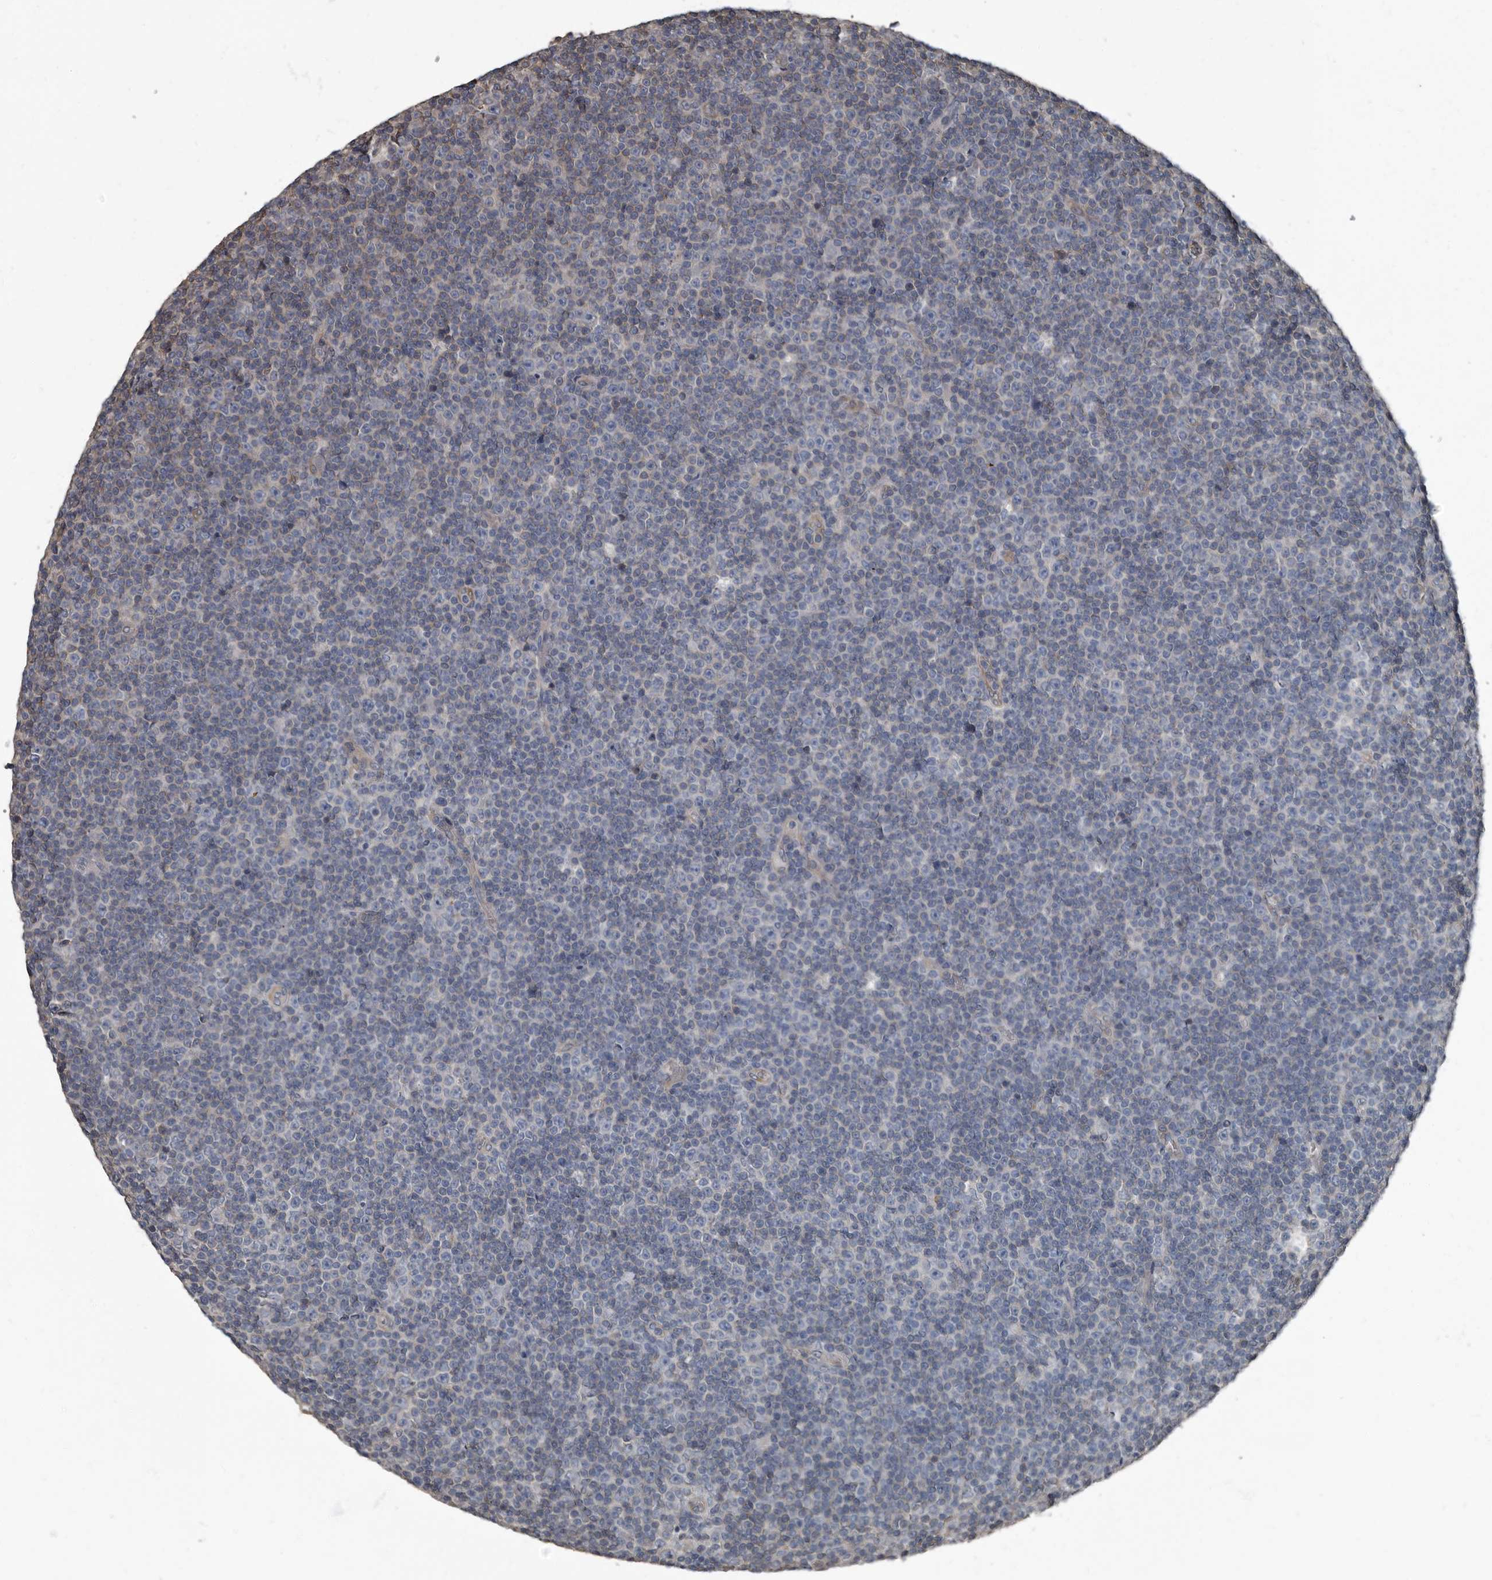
{"staining": {"intensity": "negative", "quantity": "none", "location": "none"}, "tissue": "lymphoma", "cell_type": "Tumor cells", "image_type": "cancer", "snomed": [{"axis": "morphology", "description": "Malignant lymphoma, non-Hodgkin's type, Low grade"}, {"axis": "topography", "description": "Lymph node"}], "caption": "Immunohistochemical staining of human lymphoma exhibits no significant staining in tumor cells.", "gene": "TPD52L1", "patient": {"sex": "female", "age": 67}}